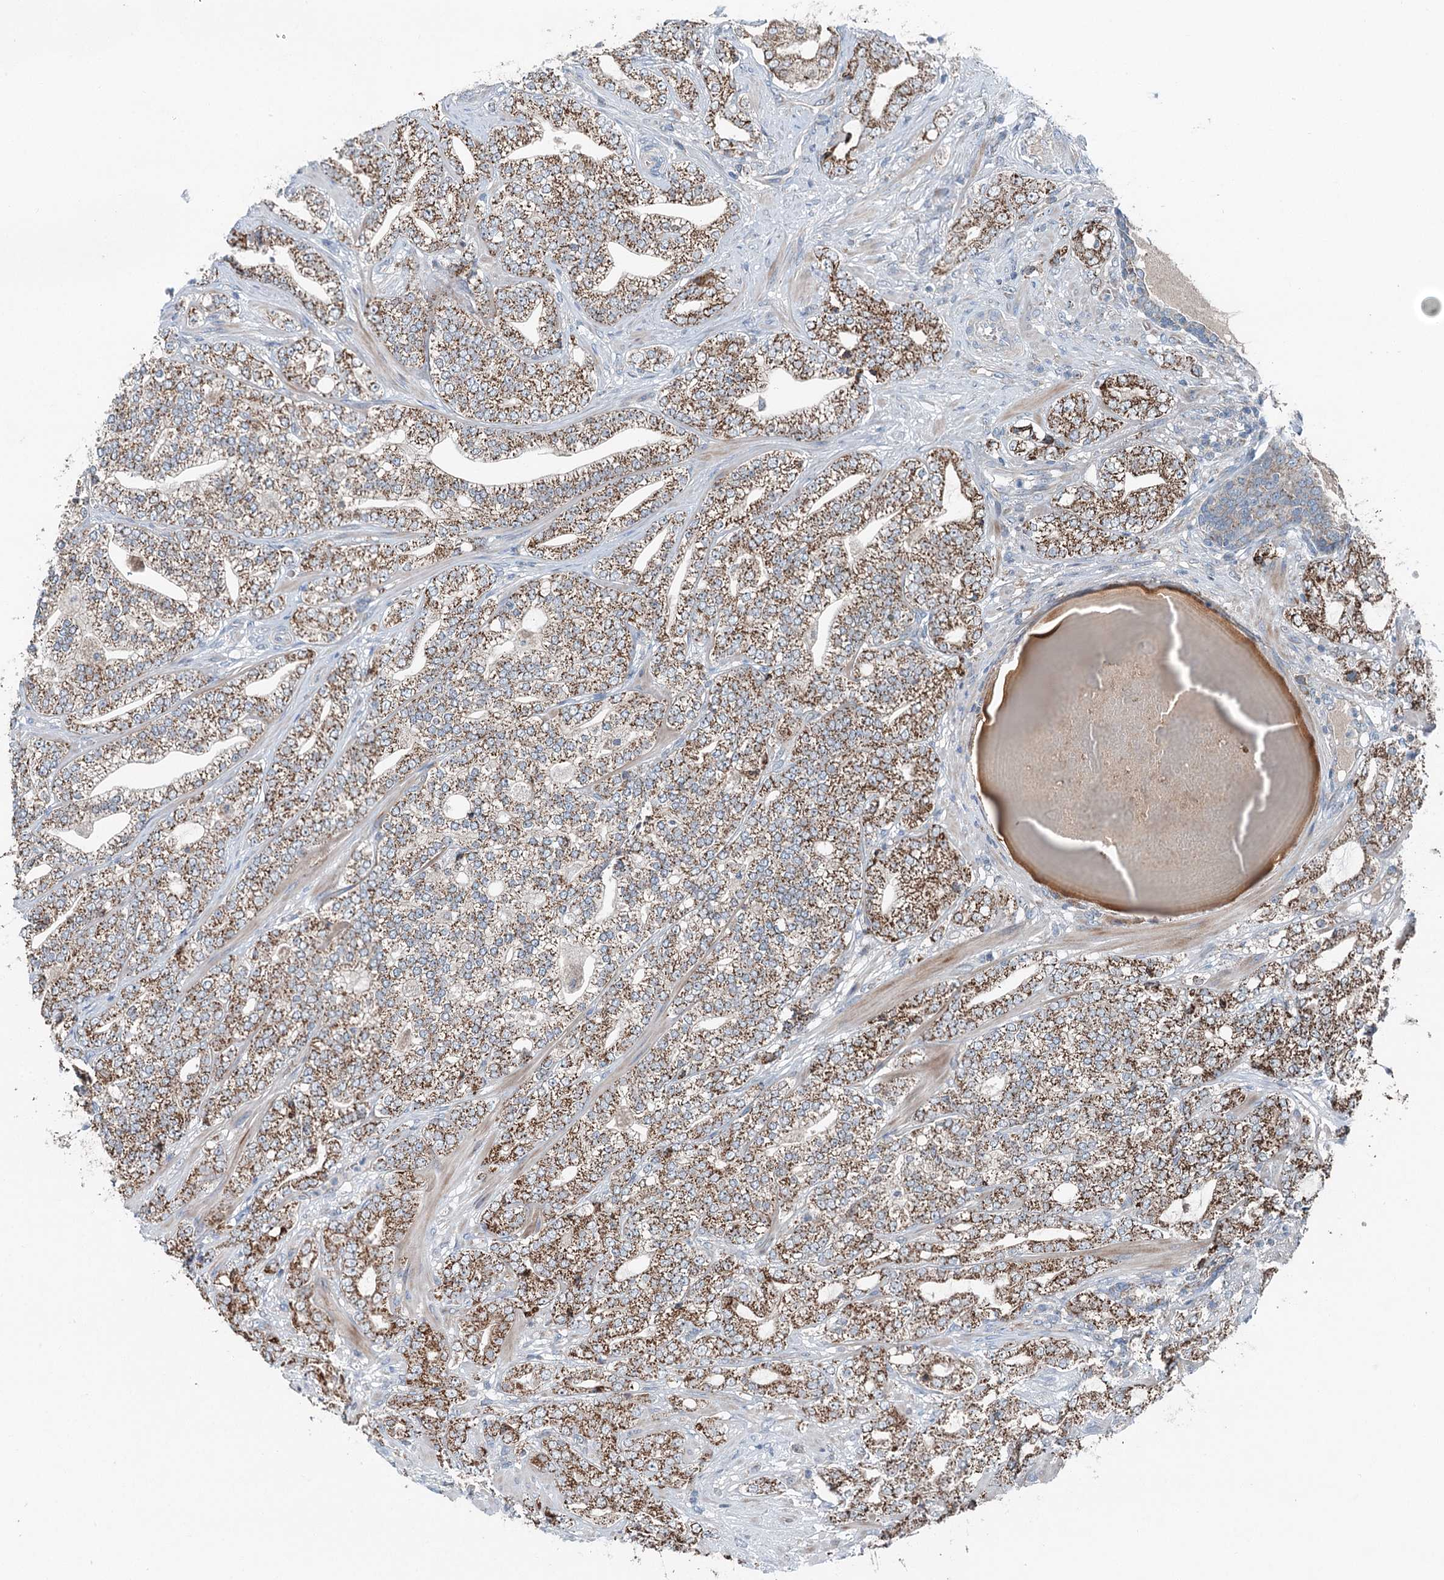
{"staining": {"intensity": "moderate", "quantity": ">75%", "location": "cytoplasmic/membranous"}, "tissue": "prostate cancer", "cell_type": "Tumor cells", "image_type": "cancer", "snomed": [{"axis": "morphology", "description": "Adenocarcinoma, High grade"}, {"axis": "topography", "description": "Prostate"}], "caption": "Immunohistochemistry (IHC) of prostate cancer (high-grade adenocarcinoma) exhibits medium levels of moderate cytoplasmic/membranous staining in approximately >75% of tumor cells.", "gene": "CHCHD5", "patient": {"sex": "male", "age": 64}}